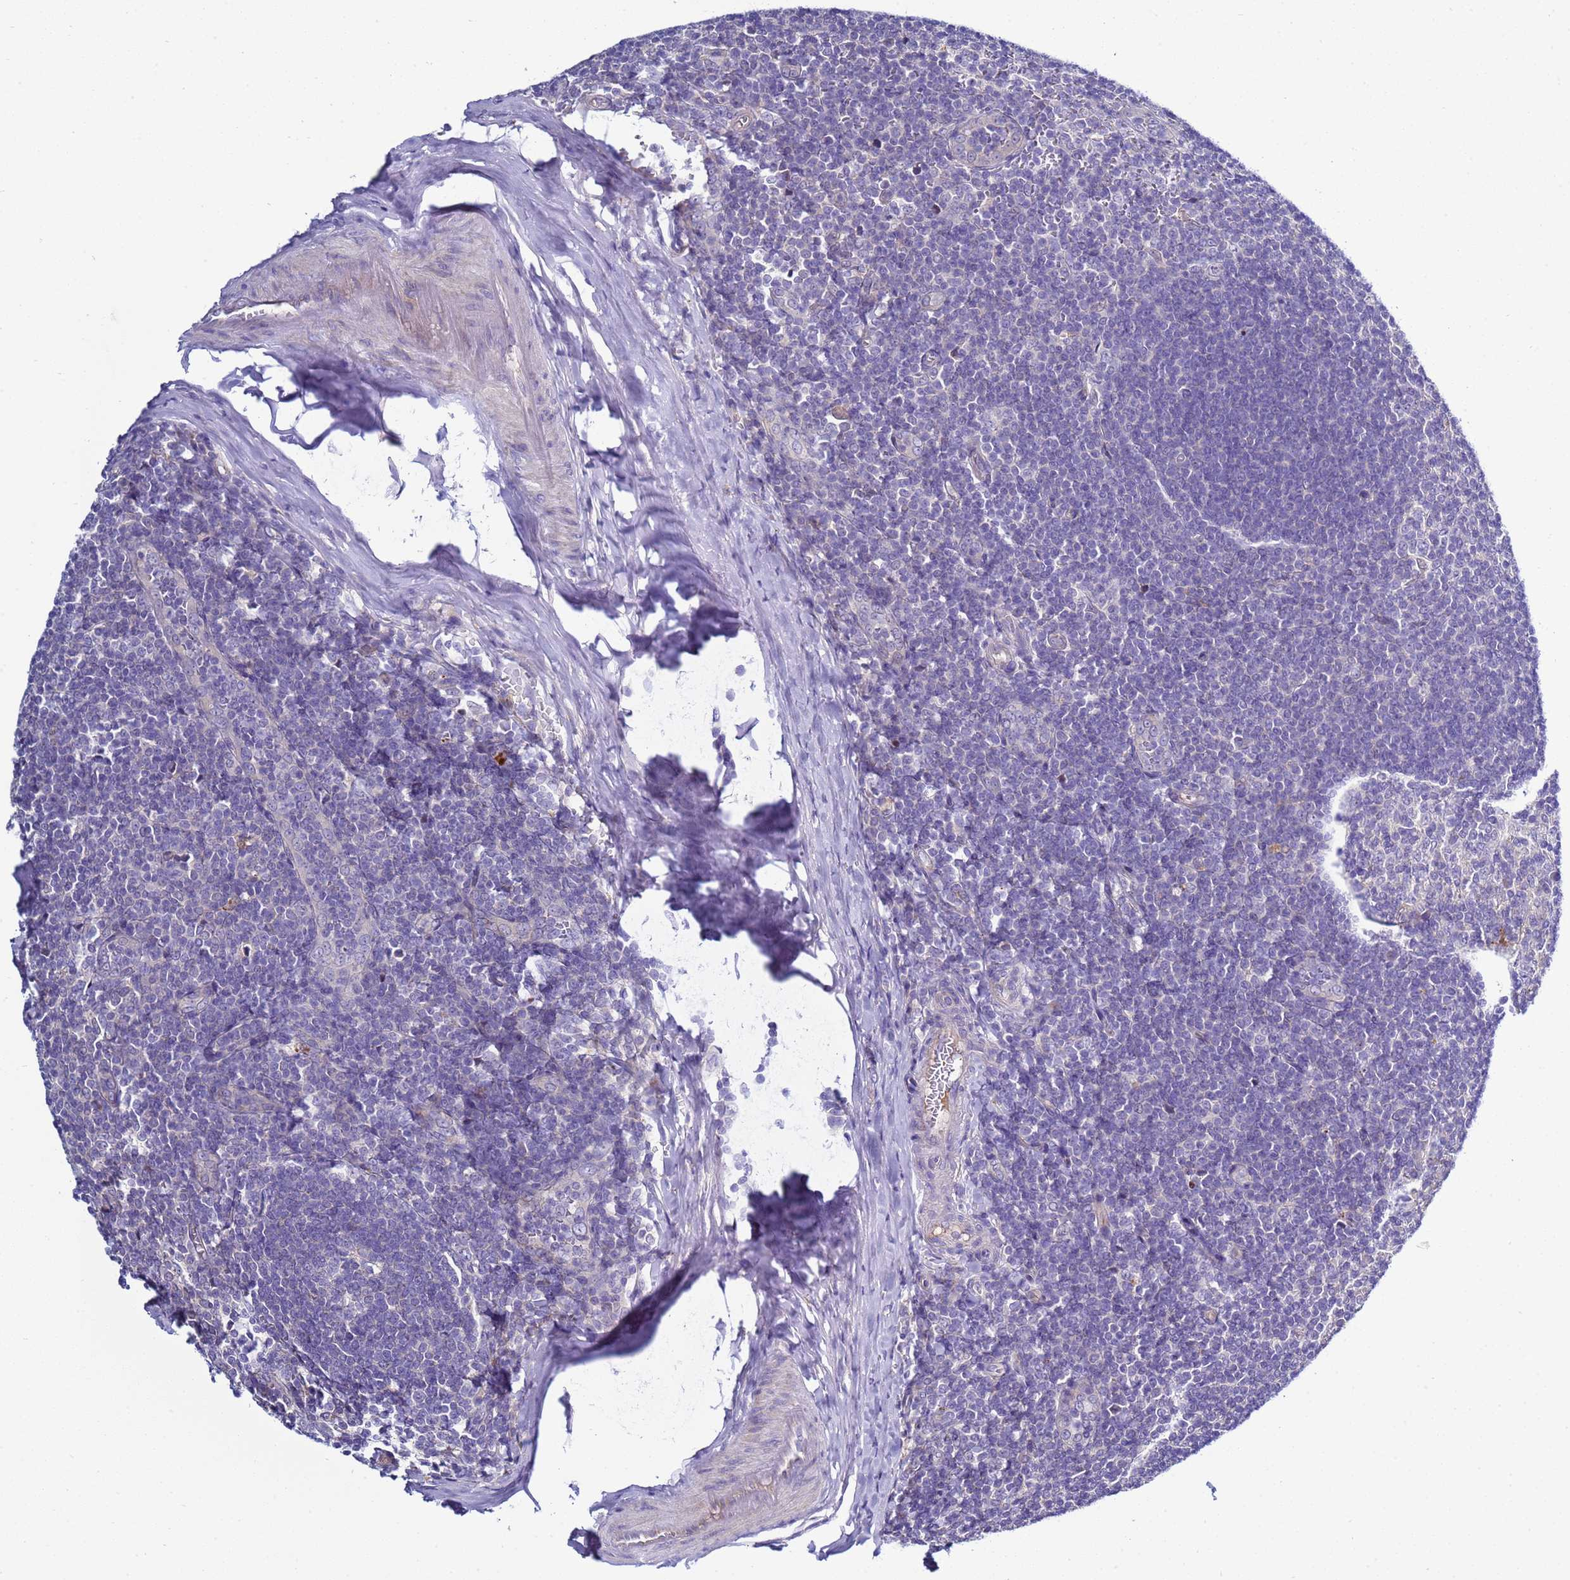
{"staining": {"intensity": "negative", "quantity": "none", "location": "none"}, "tissue": "tonsil", "cell_type": "Germinal center cells", "image_type": "normal", "snomed": [{"axis": "morphology", "description": "Normal tissue, NOS"}, {"axis": "topography", "description": "Tonsil"}], "caption": "Immunohistochemical staining of unremarkable tonsil displays no significant positivity in germinal center cells. (DAB immunohistochemistry with hematoxylin counter stain).", "gene": "NAT1", "patient": {"sex": "male", "age": 27}}